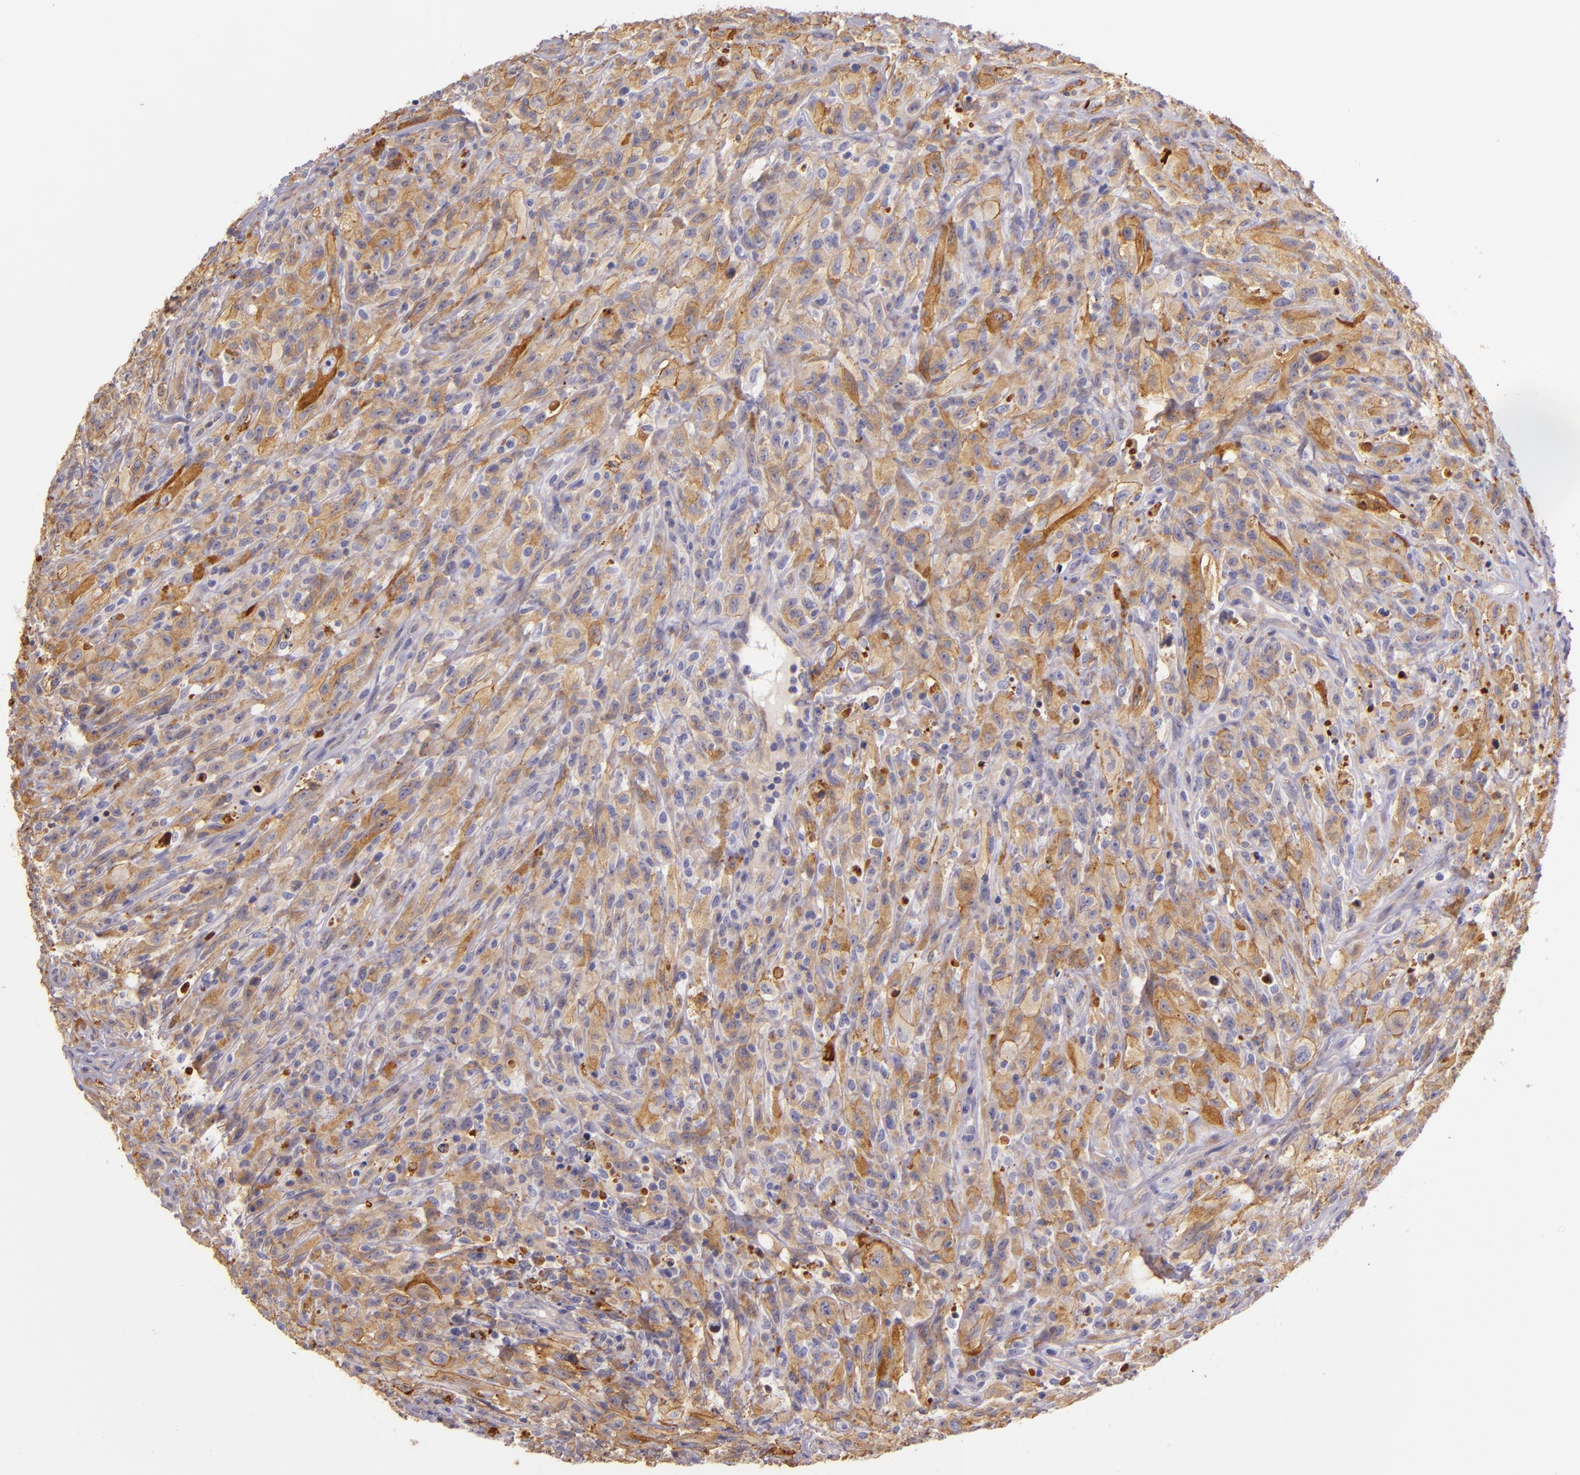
{"staining": {"intensity": "moderate", "quantity": "25%-75%", "location": "cytoplasmic/membranous"}, "tissue": "glioma", "cell_type": "Tumor cells", "image_type": "cancer", "snomed": [{"axis": "morphology", "description": "Glioma, malignant, High grade"}, {"axis": "topography", "description": "Brain"}], "caption": "IHC micrograph of glioma stained for a protein (brown), which reveals medium levels of moderate cytoplasmic/membranous expression in about 25%-75% of tumor cells.", "gene": "CTSF", "patient": {"sex": "male", "age": 48}}